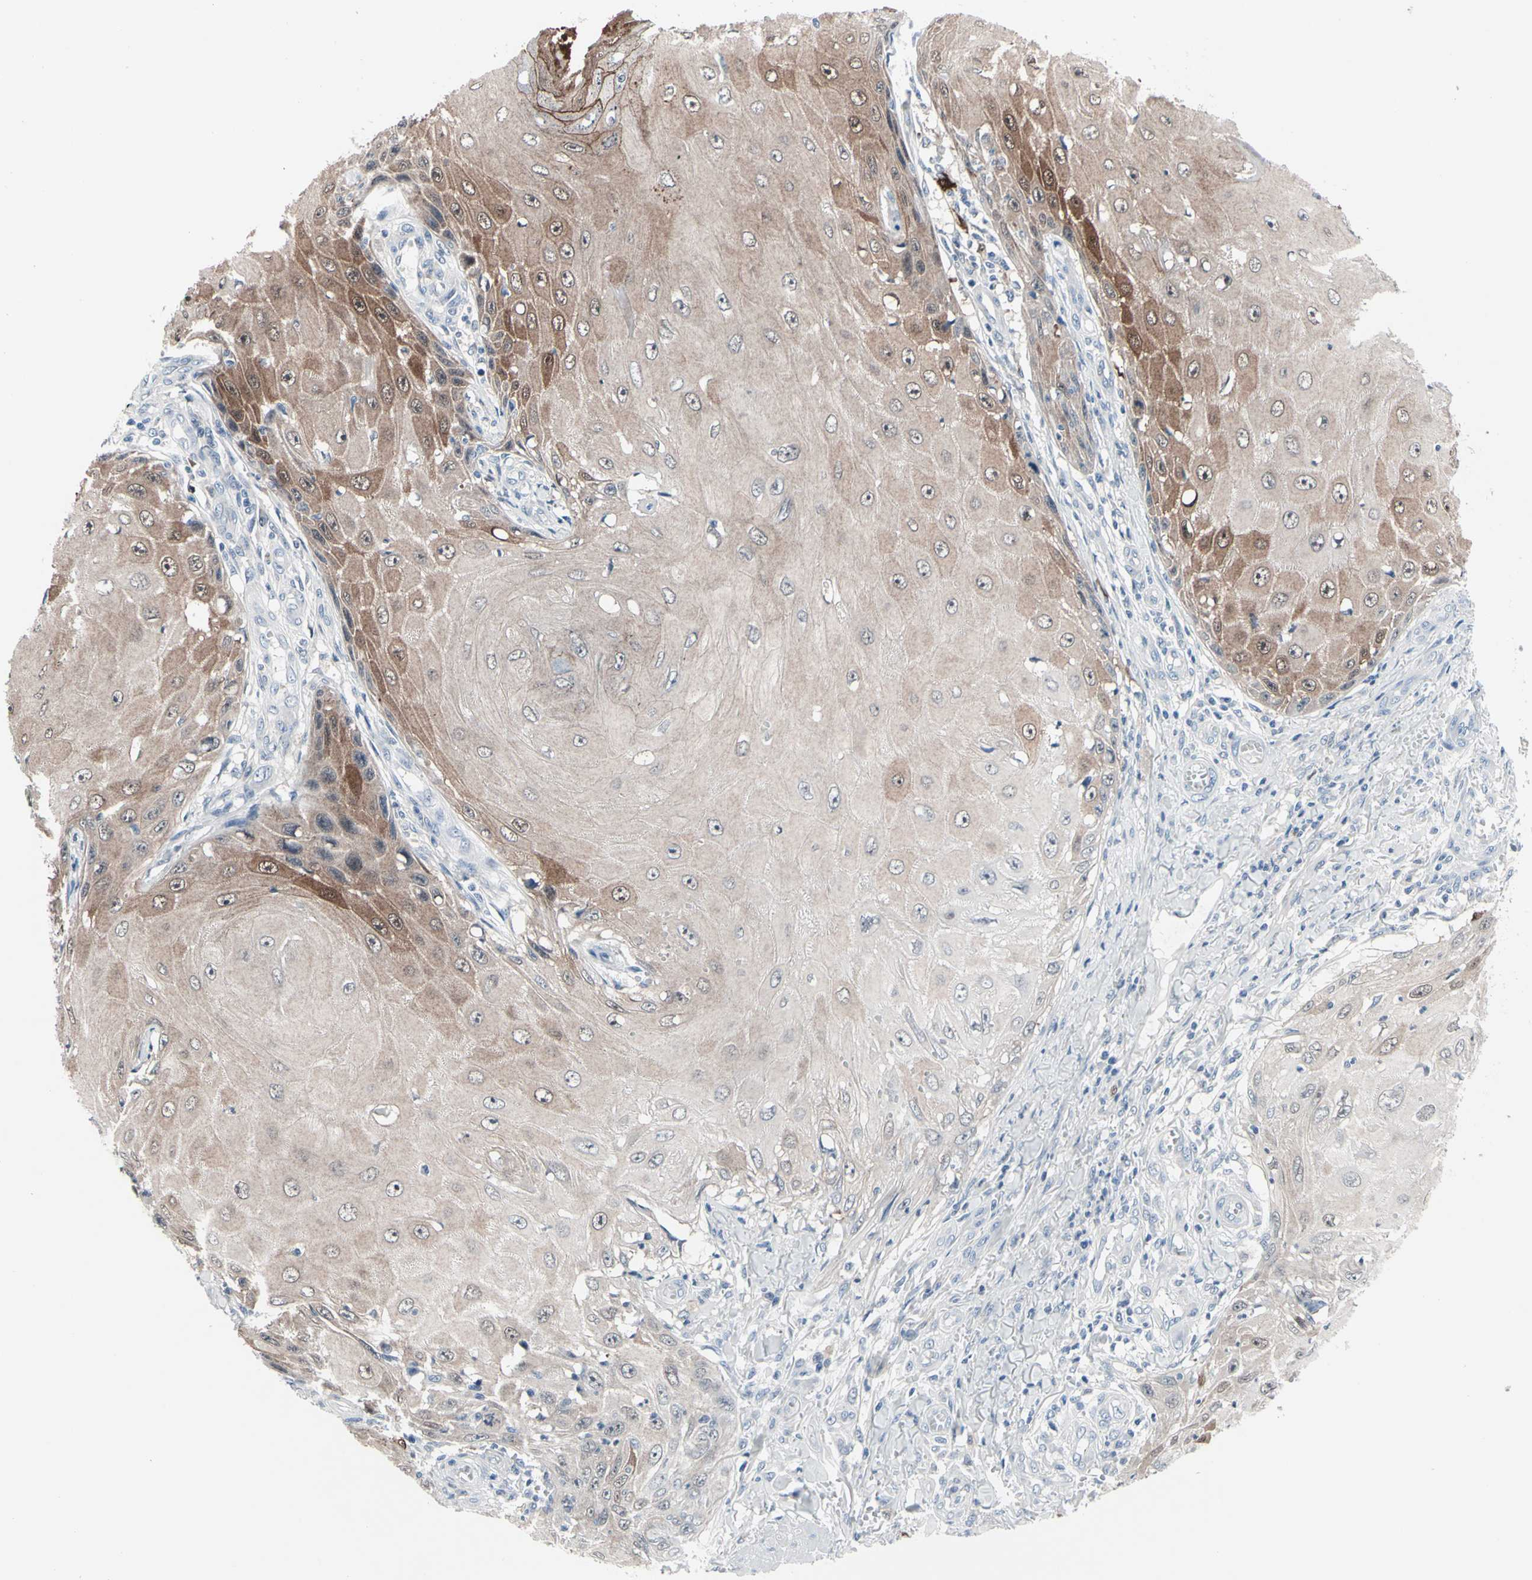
{"staining": {"intensity": "weak", "quantity": ">75%", "location": "cytoplasmic/membranous"}, "tissue": "skin cancer", "cell_type": "Tumor cells", "image_type": "cancer", "snomed": [{"axis": "morphology", "description": "Squamous cell carcinoma, NOS"}, {"axis": "topography", "description": "Skin"}], "caption": "Skin cancer tissue demonstrates weak cytoplasmic/membranous staining in about >75% of tumor cells (DAB (3,3'-diaminobenzidine) IHC with brightfield microscopy, high magnification).", "gene": "TXN", "patient": {"sex": "female", "age": 73}}